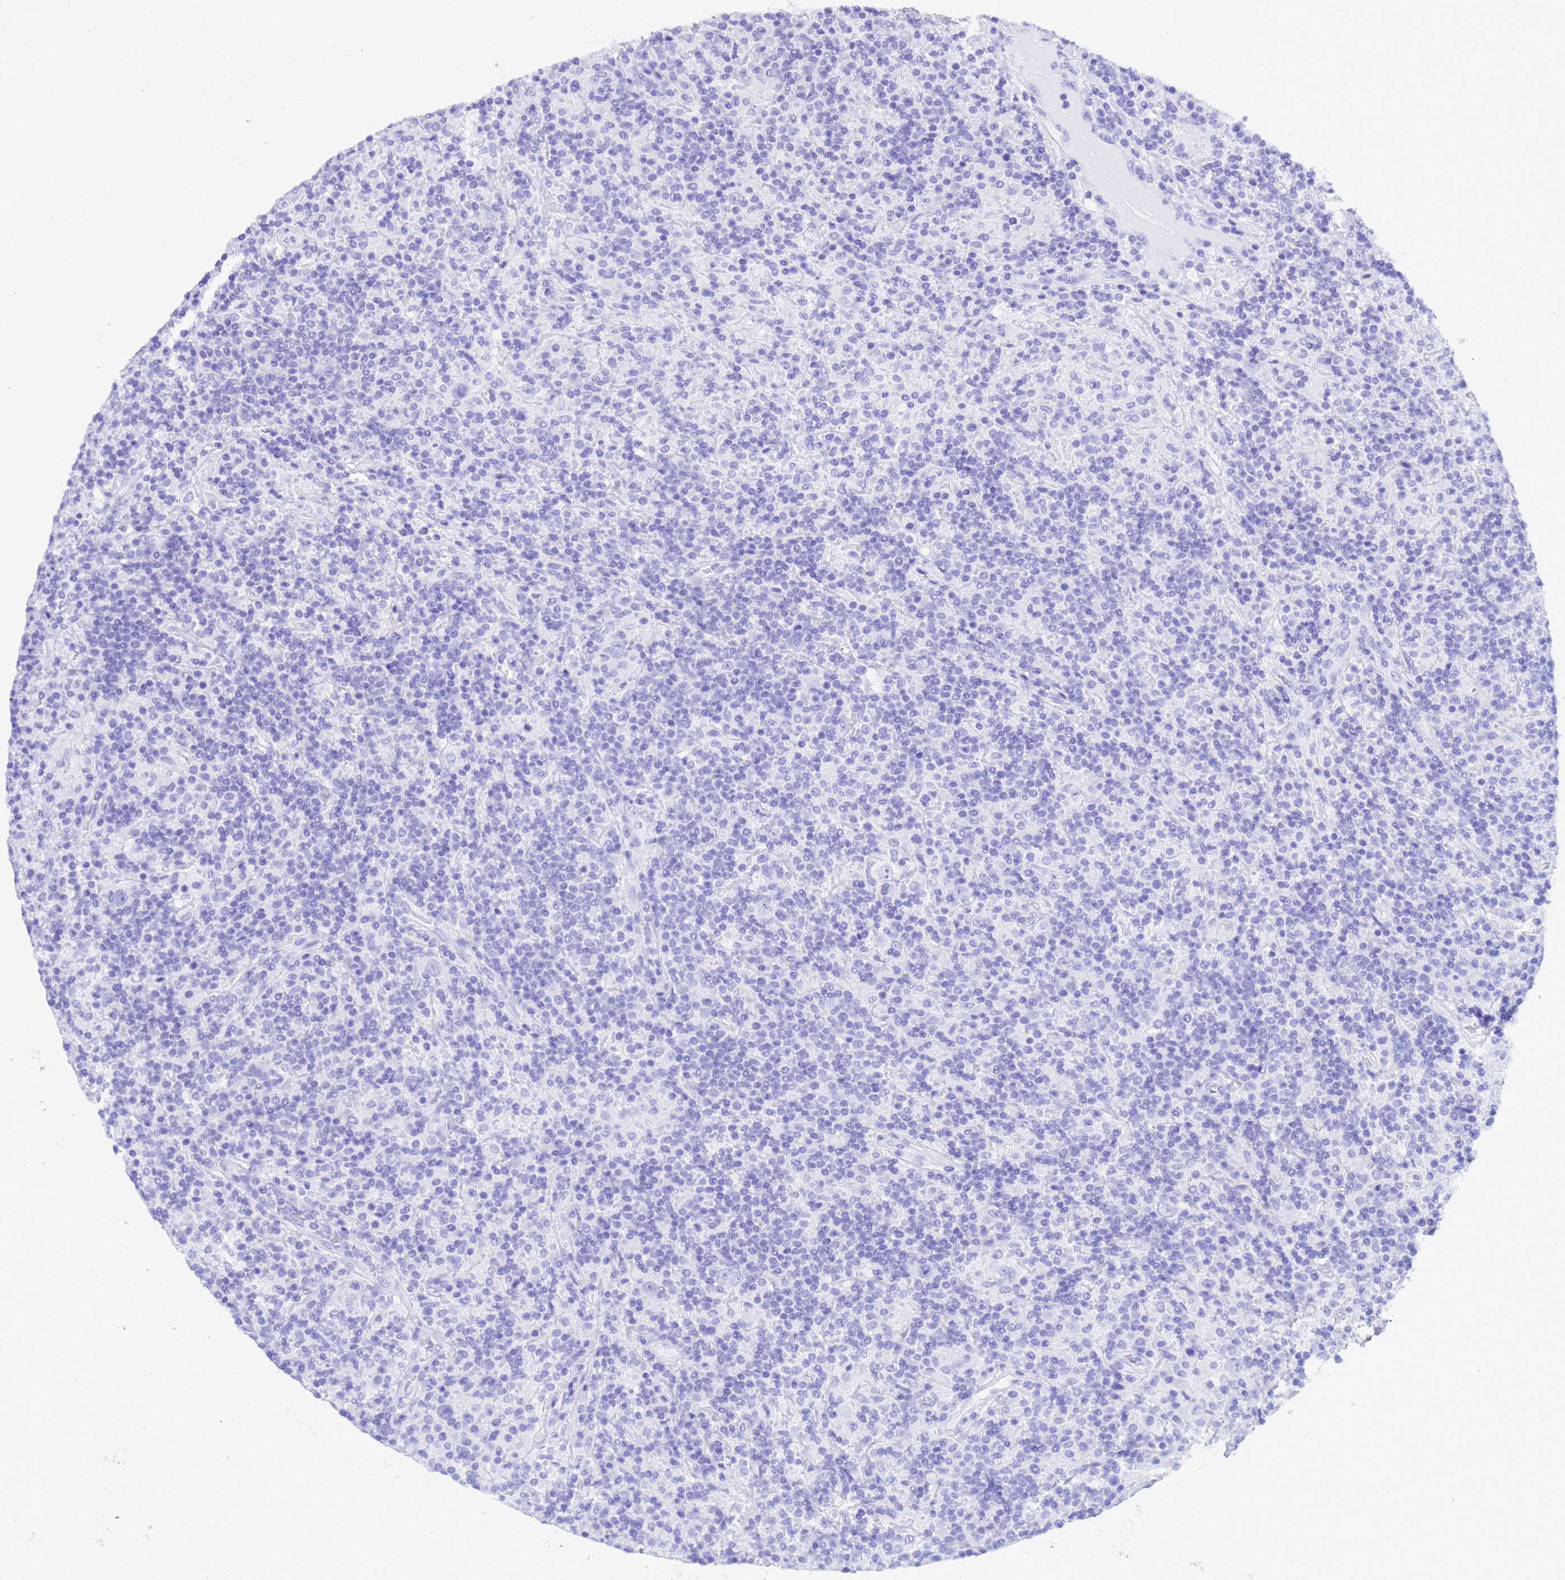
{"staining": {"intensity": "negative", "quantity": "none", "location": "none"}, "tissue": "lymphoma", "cell_type": "Tumor cells", "image_type": "cancer", "snomed": [{"axis": "morphology", "description": "Hodgkin's disease, NOS"}, {"axis": "topography", "description": "Lymph node"}], "caption": "High power microscopy histopathology image of an immunohistochemistry (IHC) image of lymphoma, revealing no significant staining in tumor cells.", "gene": "AKR1C2", "patient": {"sex": "male", "age": 70}}